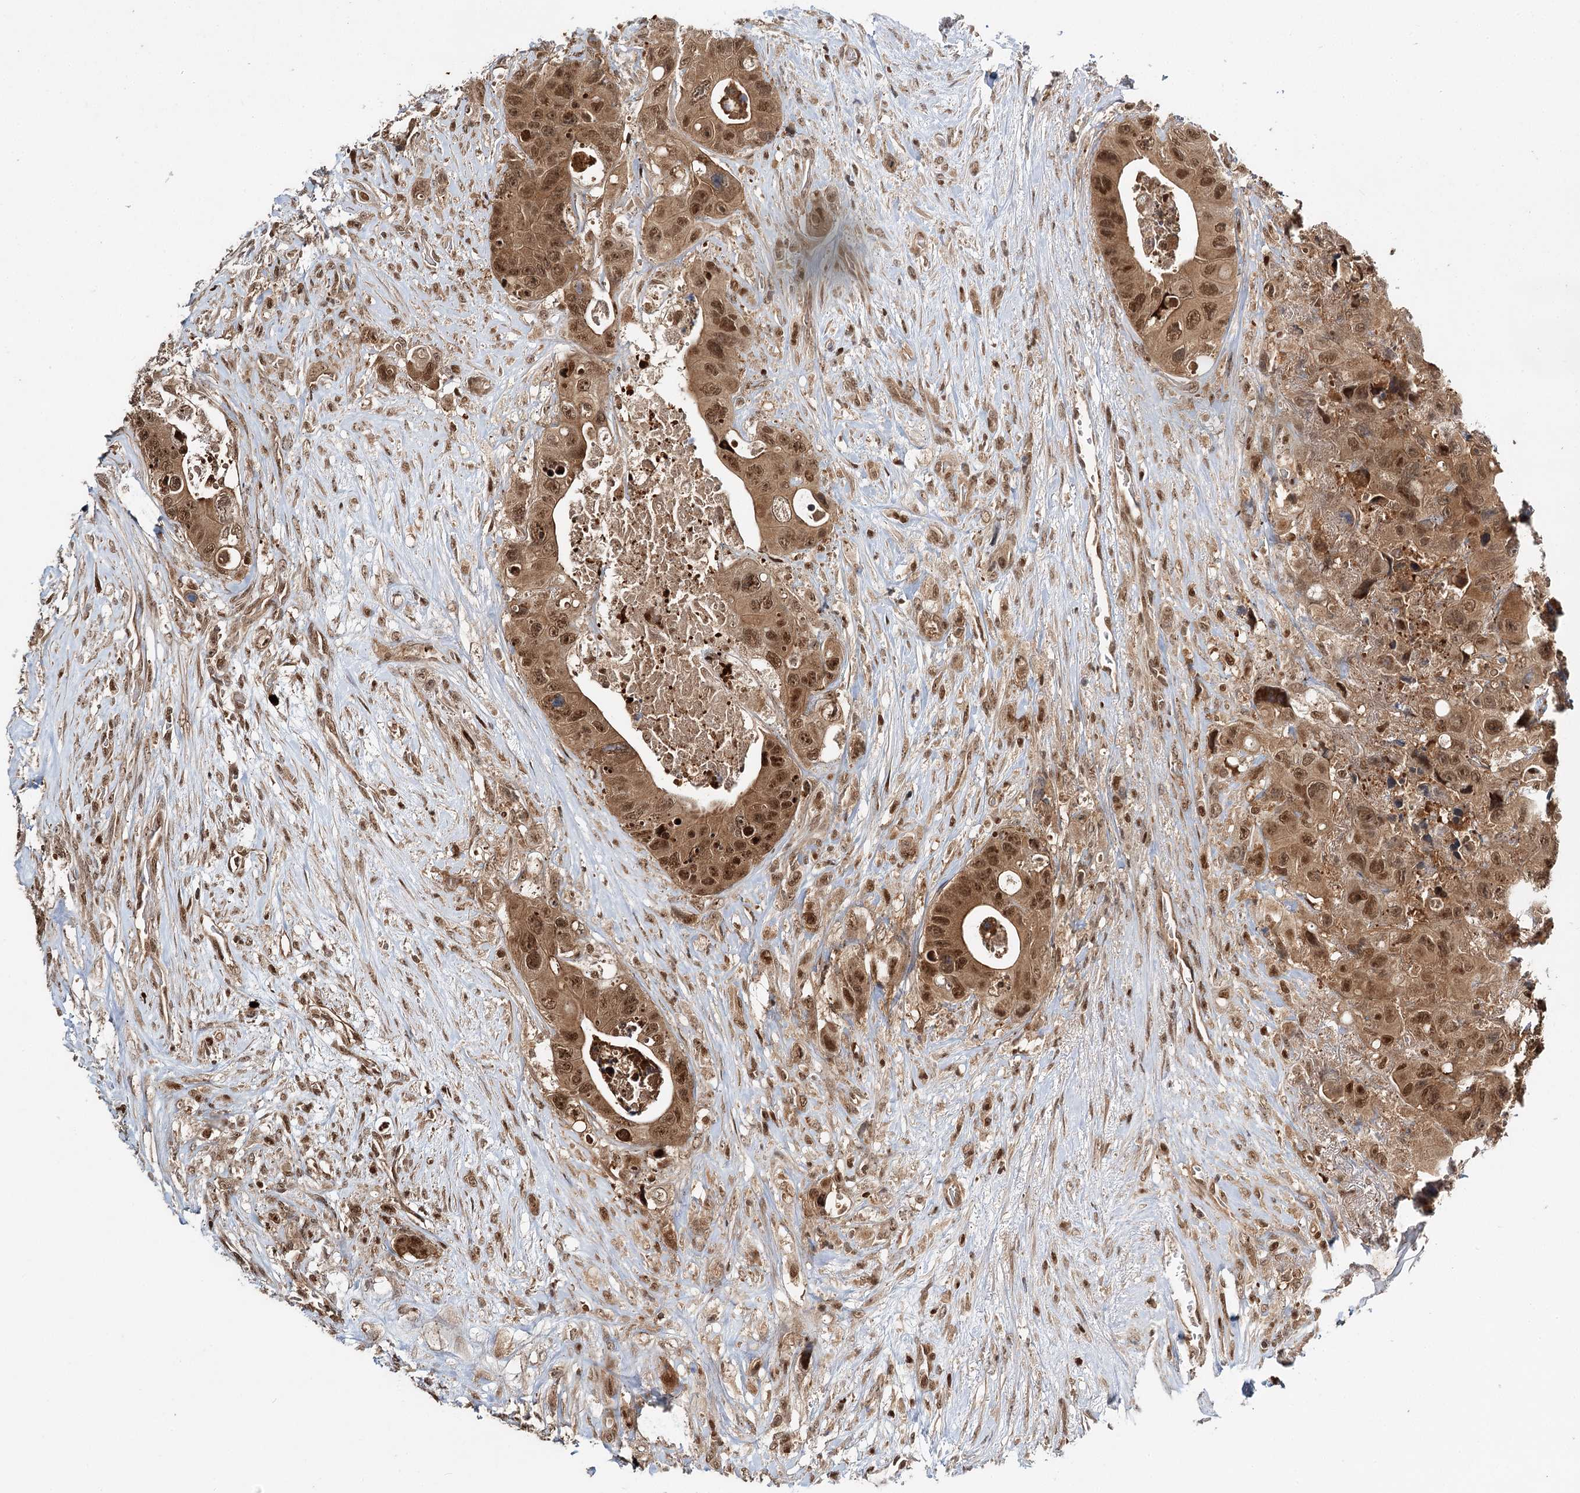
{"staining": {"intensity": "moderate", "quantity": ">75%", "location": "cytoplasmic/membranous,nuclear"}, "tissue": "colorectal cancer", "cell_type": "Tumor cells", "image_type": "cancer", "snomed": [{"axis": "morphology", "description": "Adenocarcinoma, NOS"}, {"axis": "topography", "description": "Colon"}], "caption": "Human colorectal cancer (adenocarcinoma) stained with a brown dye displays moderate cytoplasmic/membranous and nuclear positive expression in approximately >75% of tumor cells.", "gene": "N6AMT1", "patient": {"sex": "female", "age": 46}}